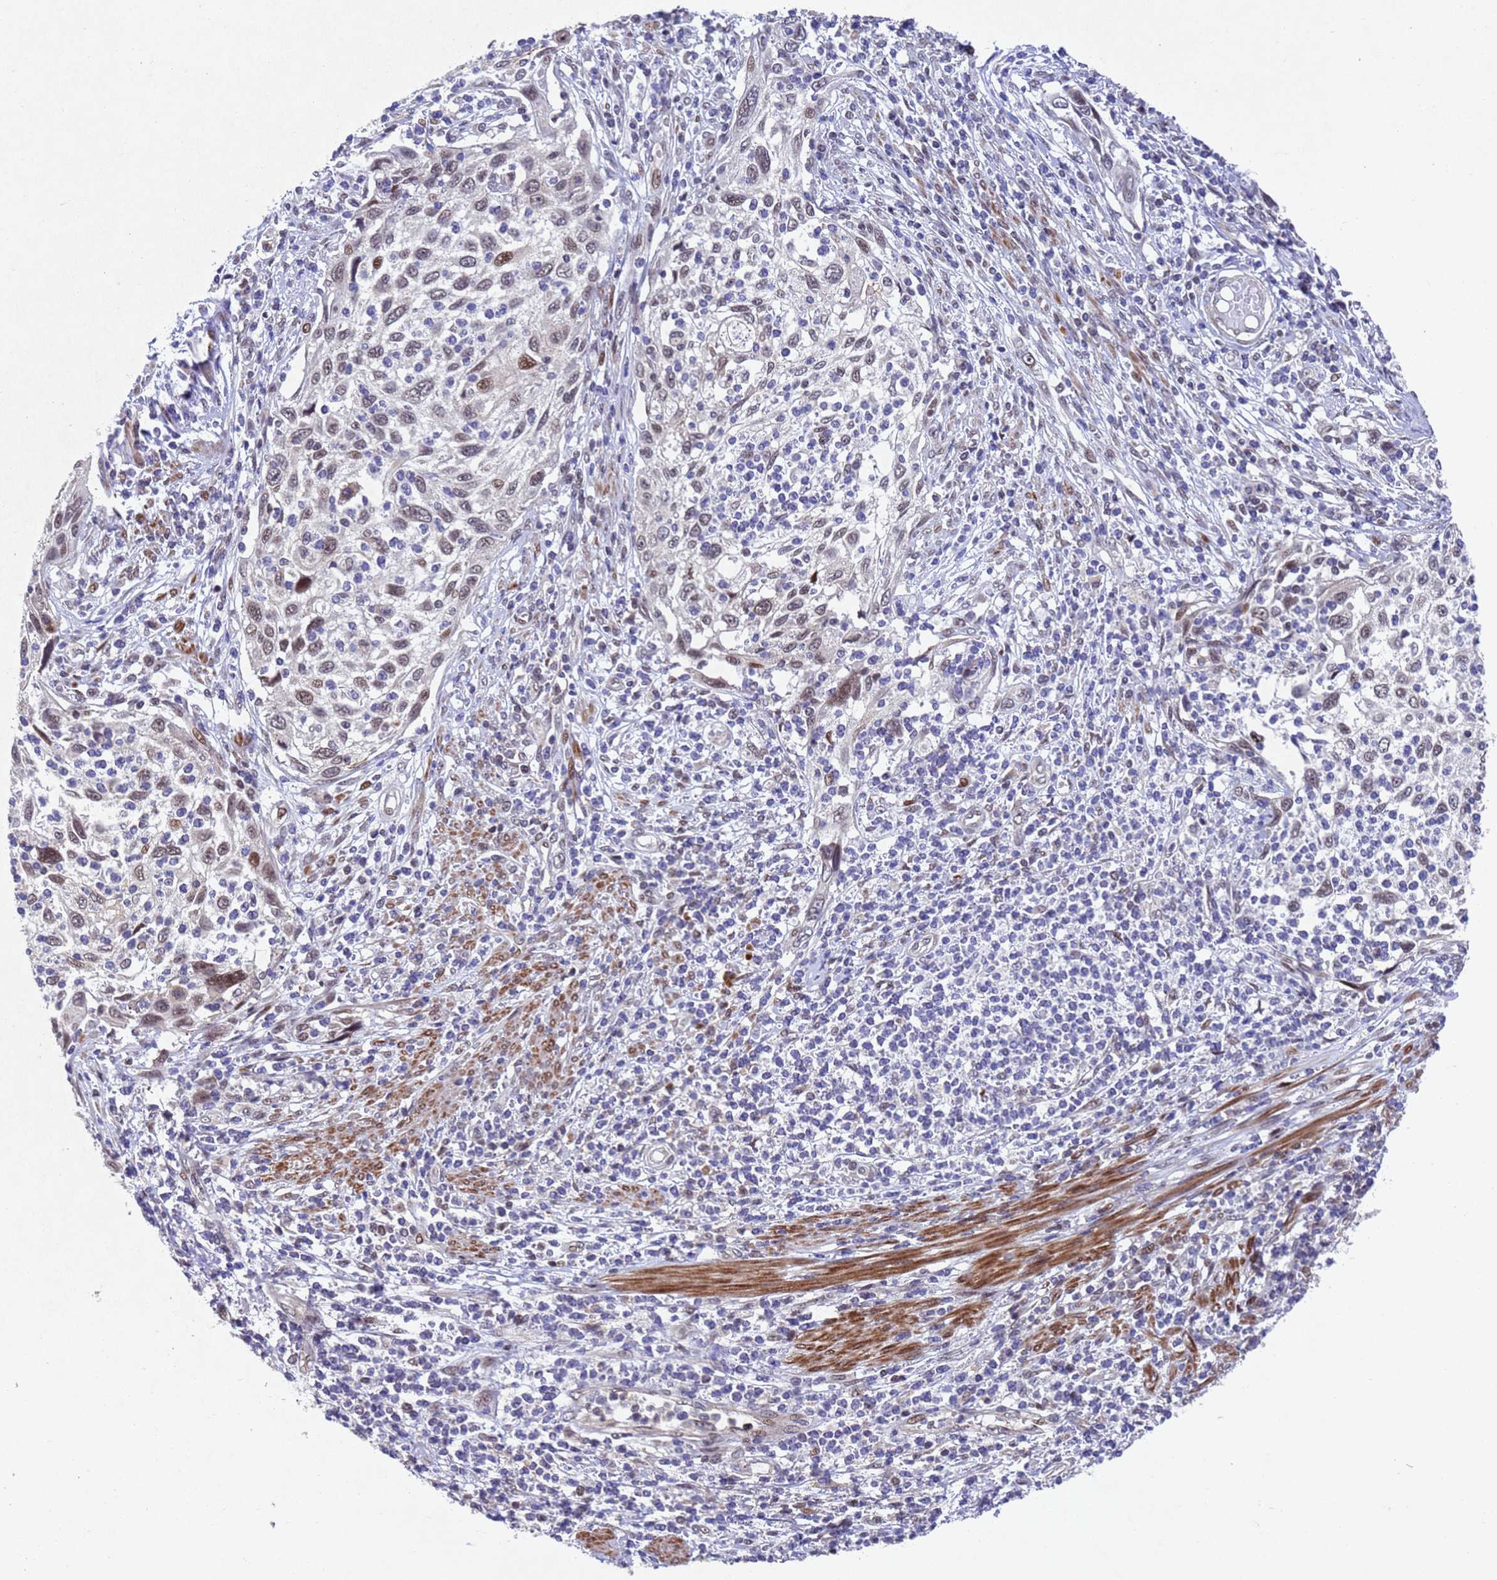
{"staining": {"intensity": "moderate", "quantity": "25%-75%", "location": "nuclear"}, "tissue": "cervical cancer", "cell_type": "Tumor cells", "image_type": "cancer", "snomed": [{"axis": "morphology", "description": "Squamous cell carcinoma, NOS"}, {"axis": "topography", "description": "Cervix"}], "caption": "Tumor cells display medium levels of moderate nuclear expression in approximately 25%-75% of cells in squamous cell carcinoma (cervical). The staining is performed using DAB brown chromogen to label protein expression. The nuclei are counter-stained blue using hematoxylin.", "gene": "TBK1", "patient": {"sex": "female", "age": 70}}